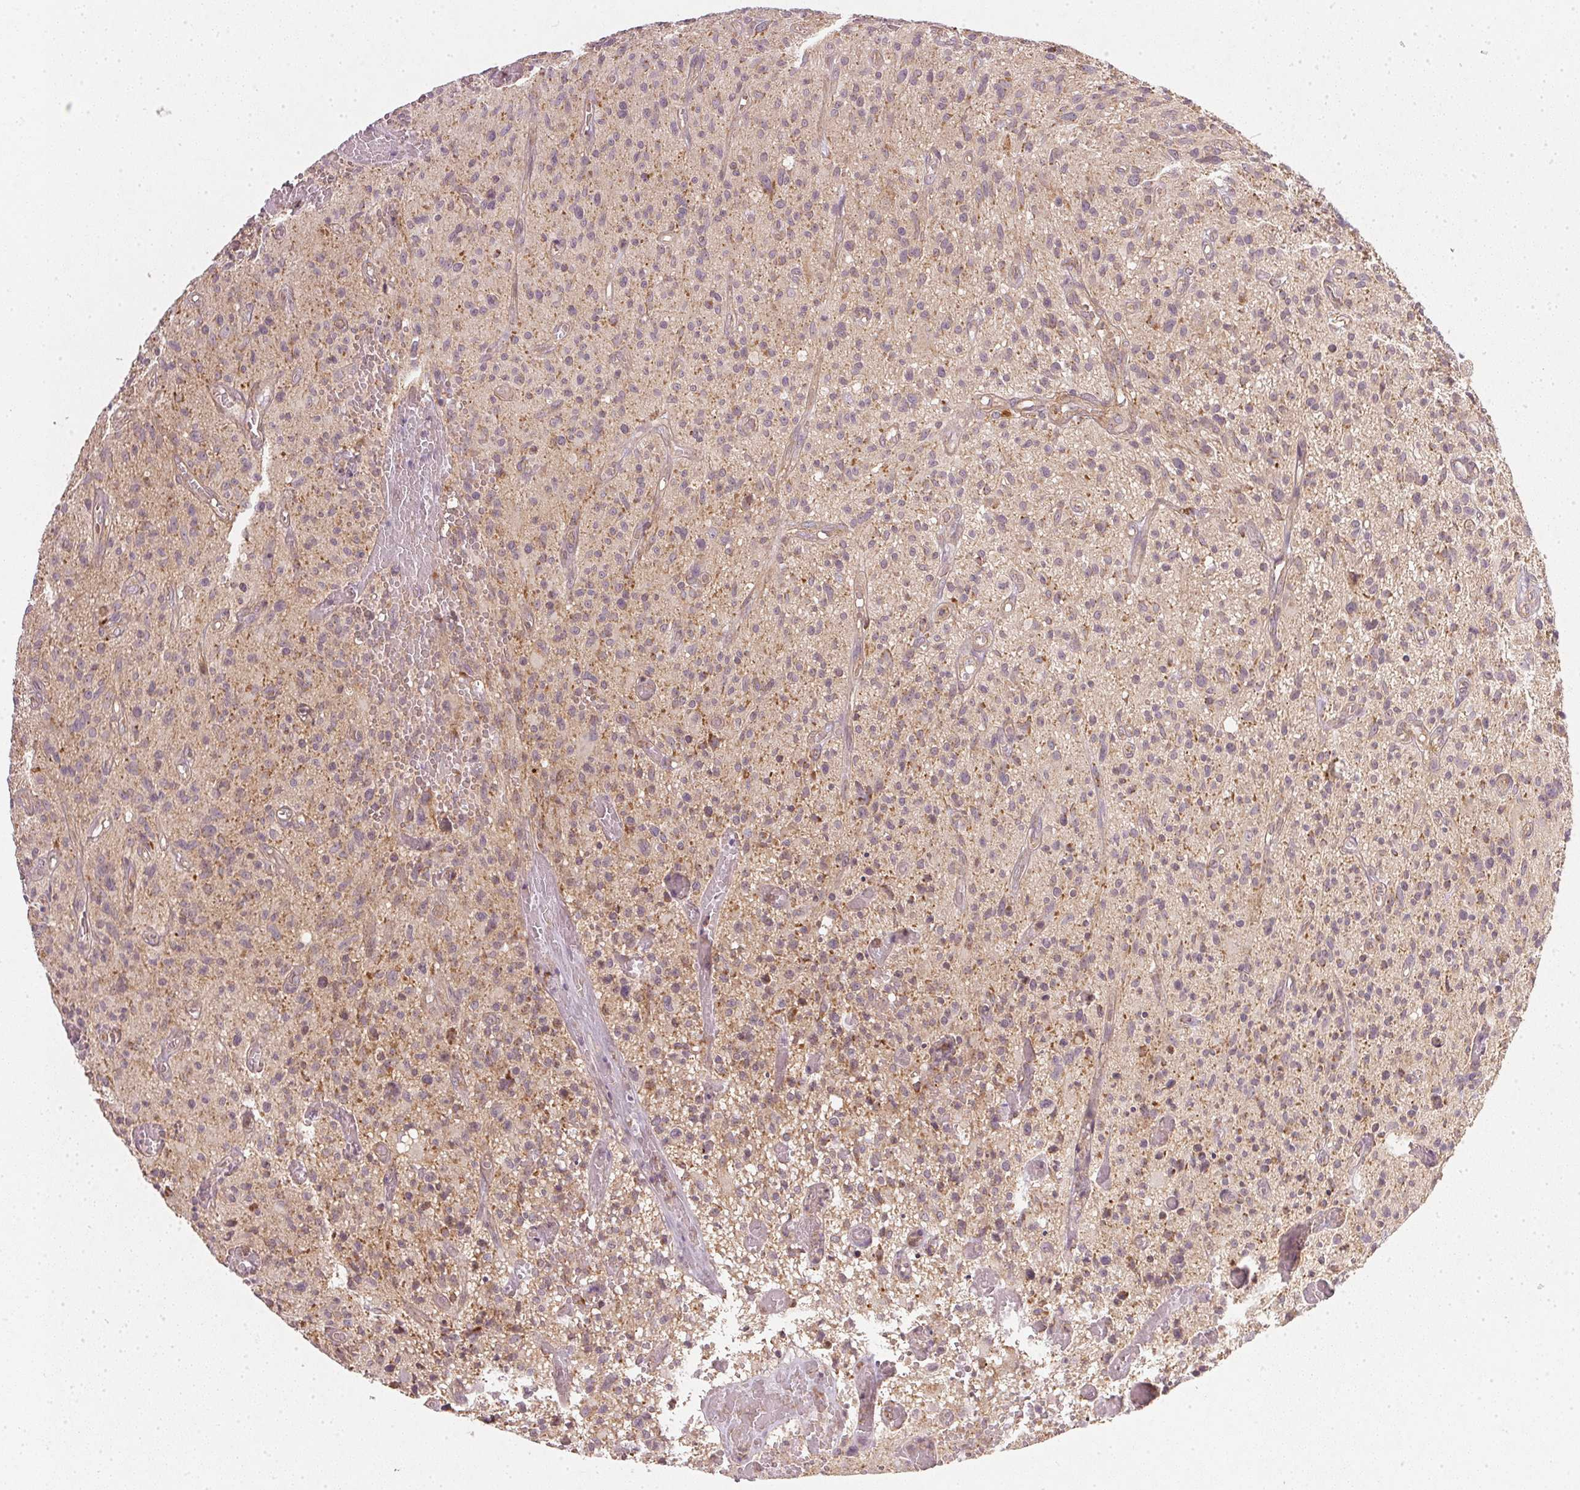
{"staining": {"intensity": "negative", "quantity": "none", "location": "none"}, "tissue": "glioma", "cell_type": "Tumor cells", "image_type": "cancer", "snomed": [{"axis": "morphology", "description": "Glioma, malignant, High grade"}, {"axis": "topography", "description": "Brain"}], "caption": "Immunohistochemistry of human glioma demonstrates no positivity in tumor cells.", "gene": "NADK2", "patient": {"sex": "male", "age": 75}}